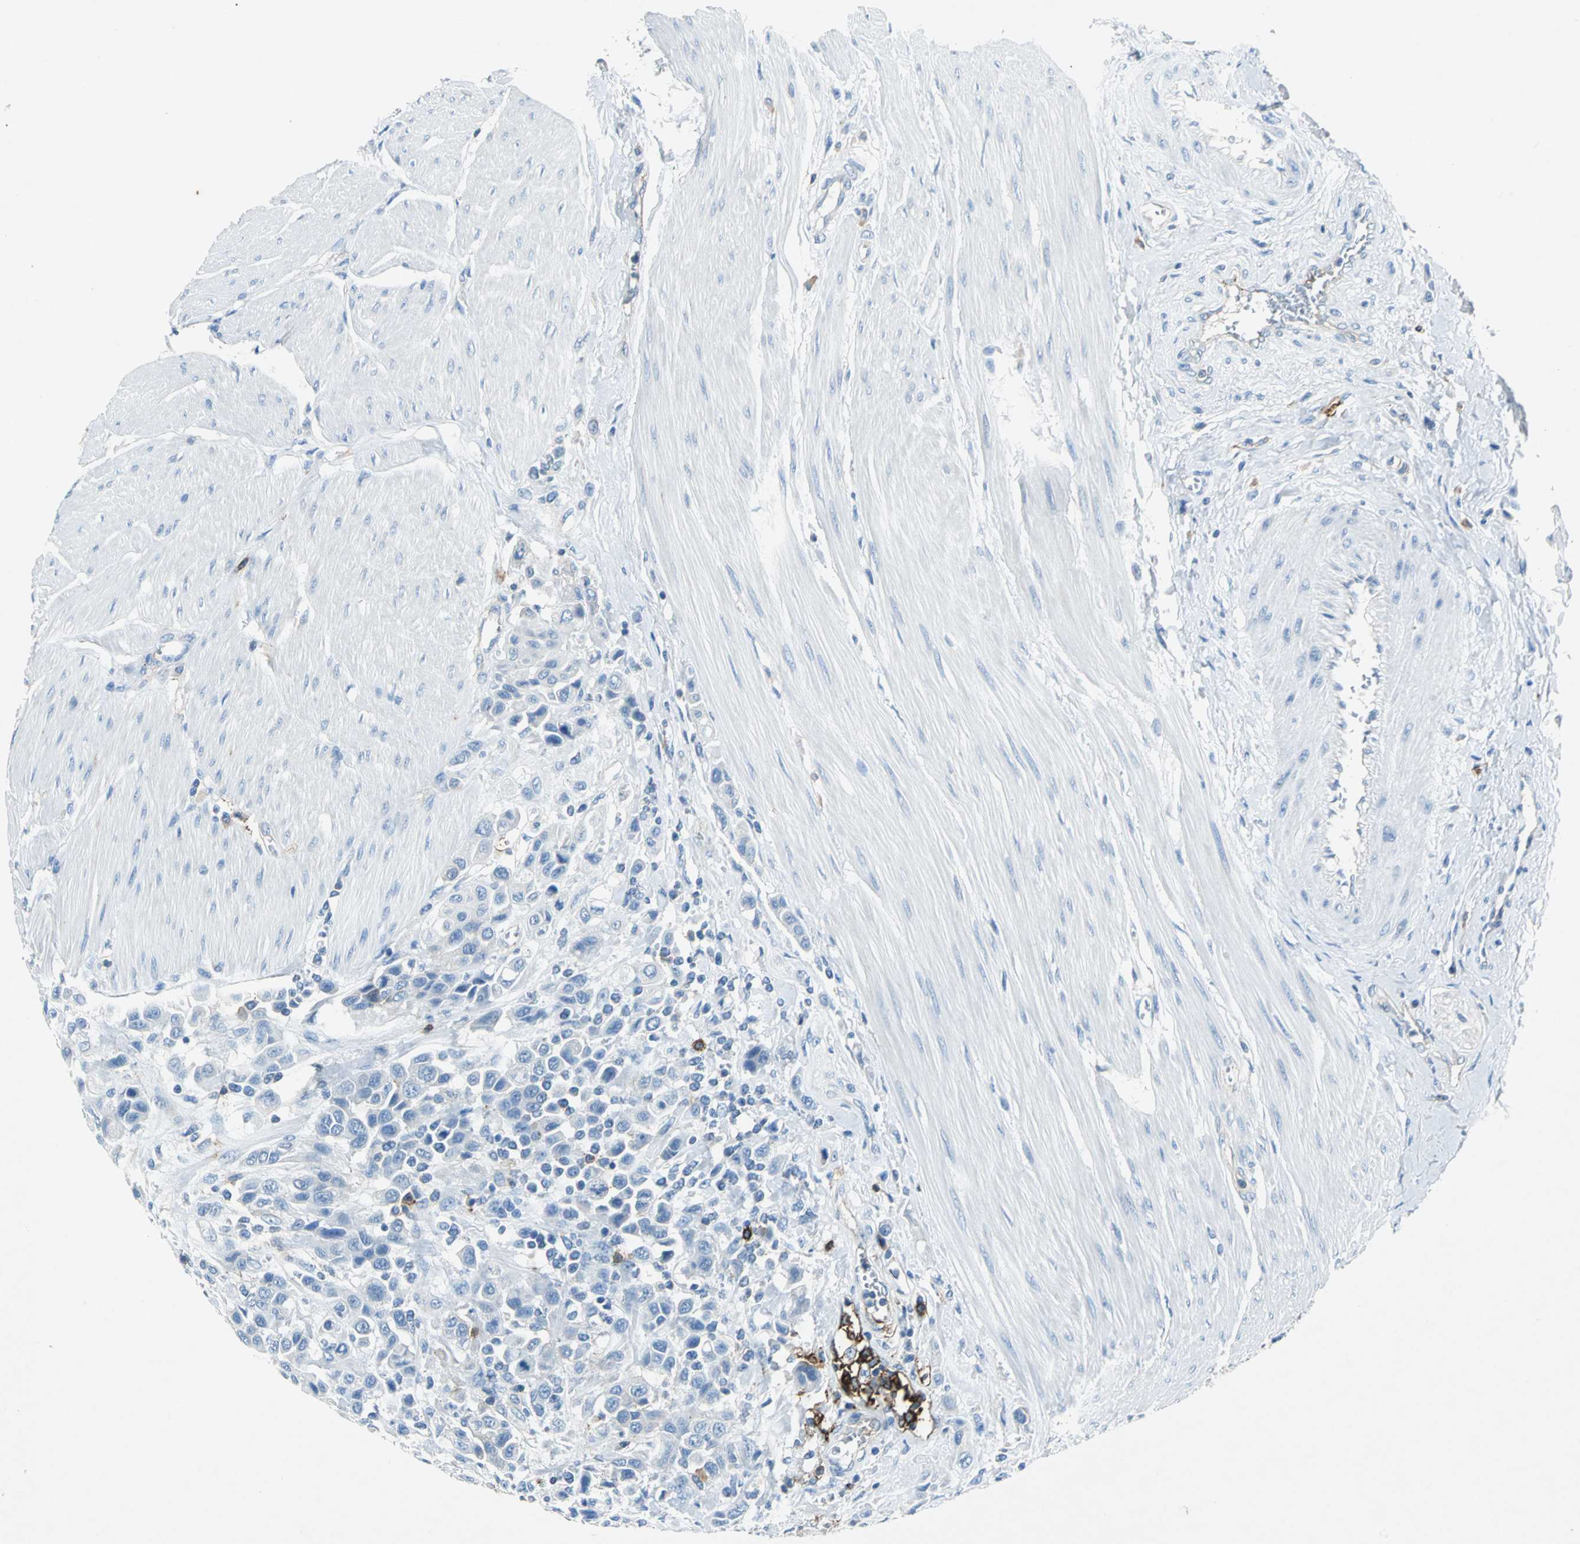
{"staining": {"intensity": "negative", "quantity": "none", "location": "none"}, "tissue": "urothelial cancer", "cell_type": "Tumor cells", "image_type": "cancer", "snomed": [{"axis": "morphology", "description": "Urothelial carcinoma, High grade"}, {"axis": "topography", "description": "Urinary bladder"}], "caption": "Tumor cells are negative for brown protein staining in high-grade urothelial carcinoma. Brightfield microscopy of IHC stained with DAB (3,3'-diaminobenzidine) (brown) and hematoxylin (blue), captured at high magnification.", "gene": "RPS13", "patient": {"sex": "male", "age": 50}}